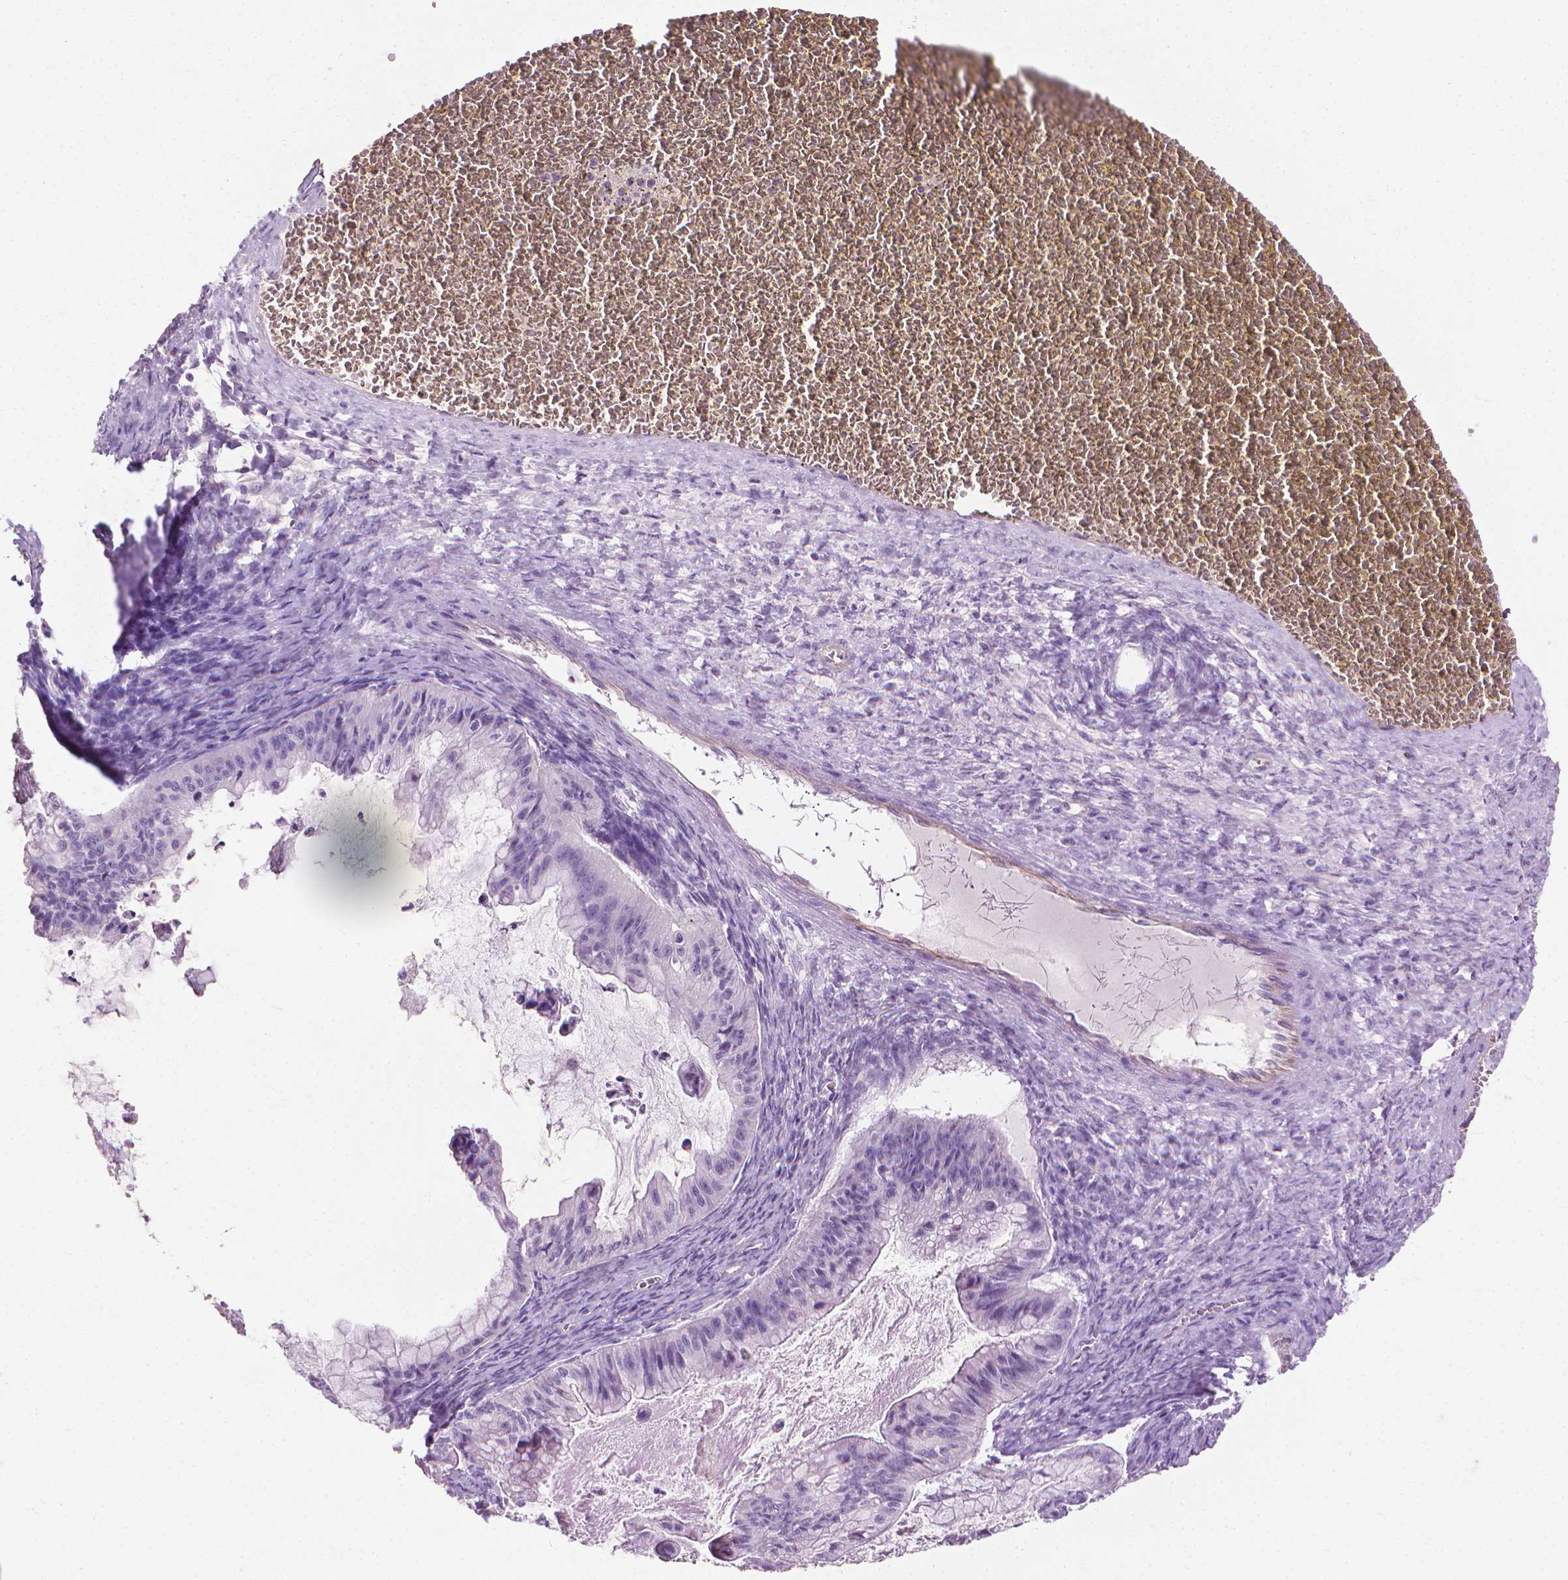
{"staining": {"intensity": "negative", "quantity": "none", "location": "none"}, "tissue": "ovarian cancer", "cell_type": "Tumor cells", "image_type": "cancer", "snomed": [{"axis": "morphology", "description": "Cystadenocarcinoma, mucinous, NOS"}, {"axis": "topography", "description": "Ovary"}], "caption": "Mucinous cystadenocarcinoma (ovarian) stained for a protein using immunohistochemistry demonstrates no expression tumor cells.", "gene": "KRT73", "patient": {"sex": "female", "age": 72}}